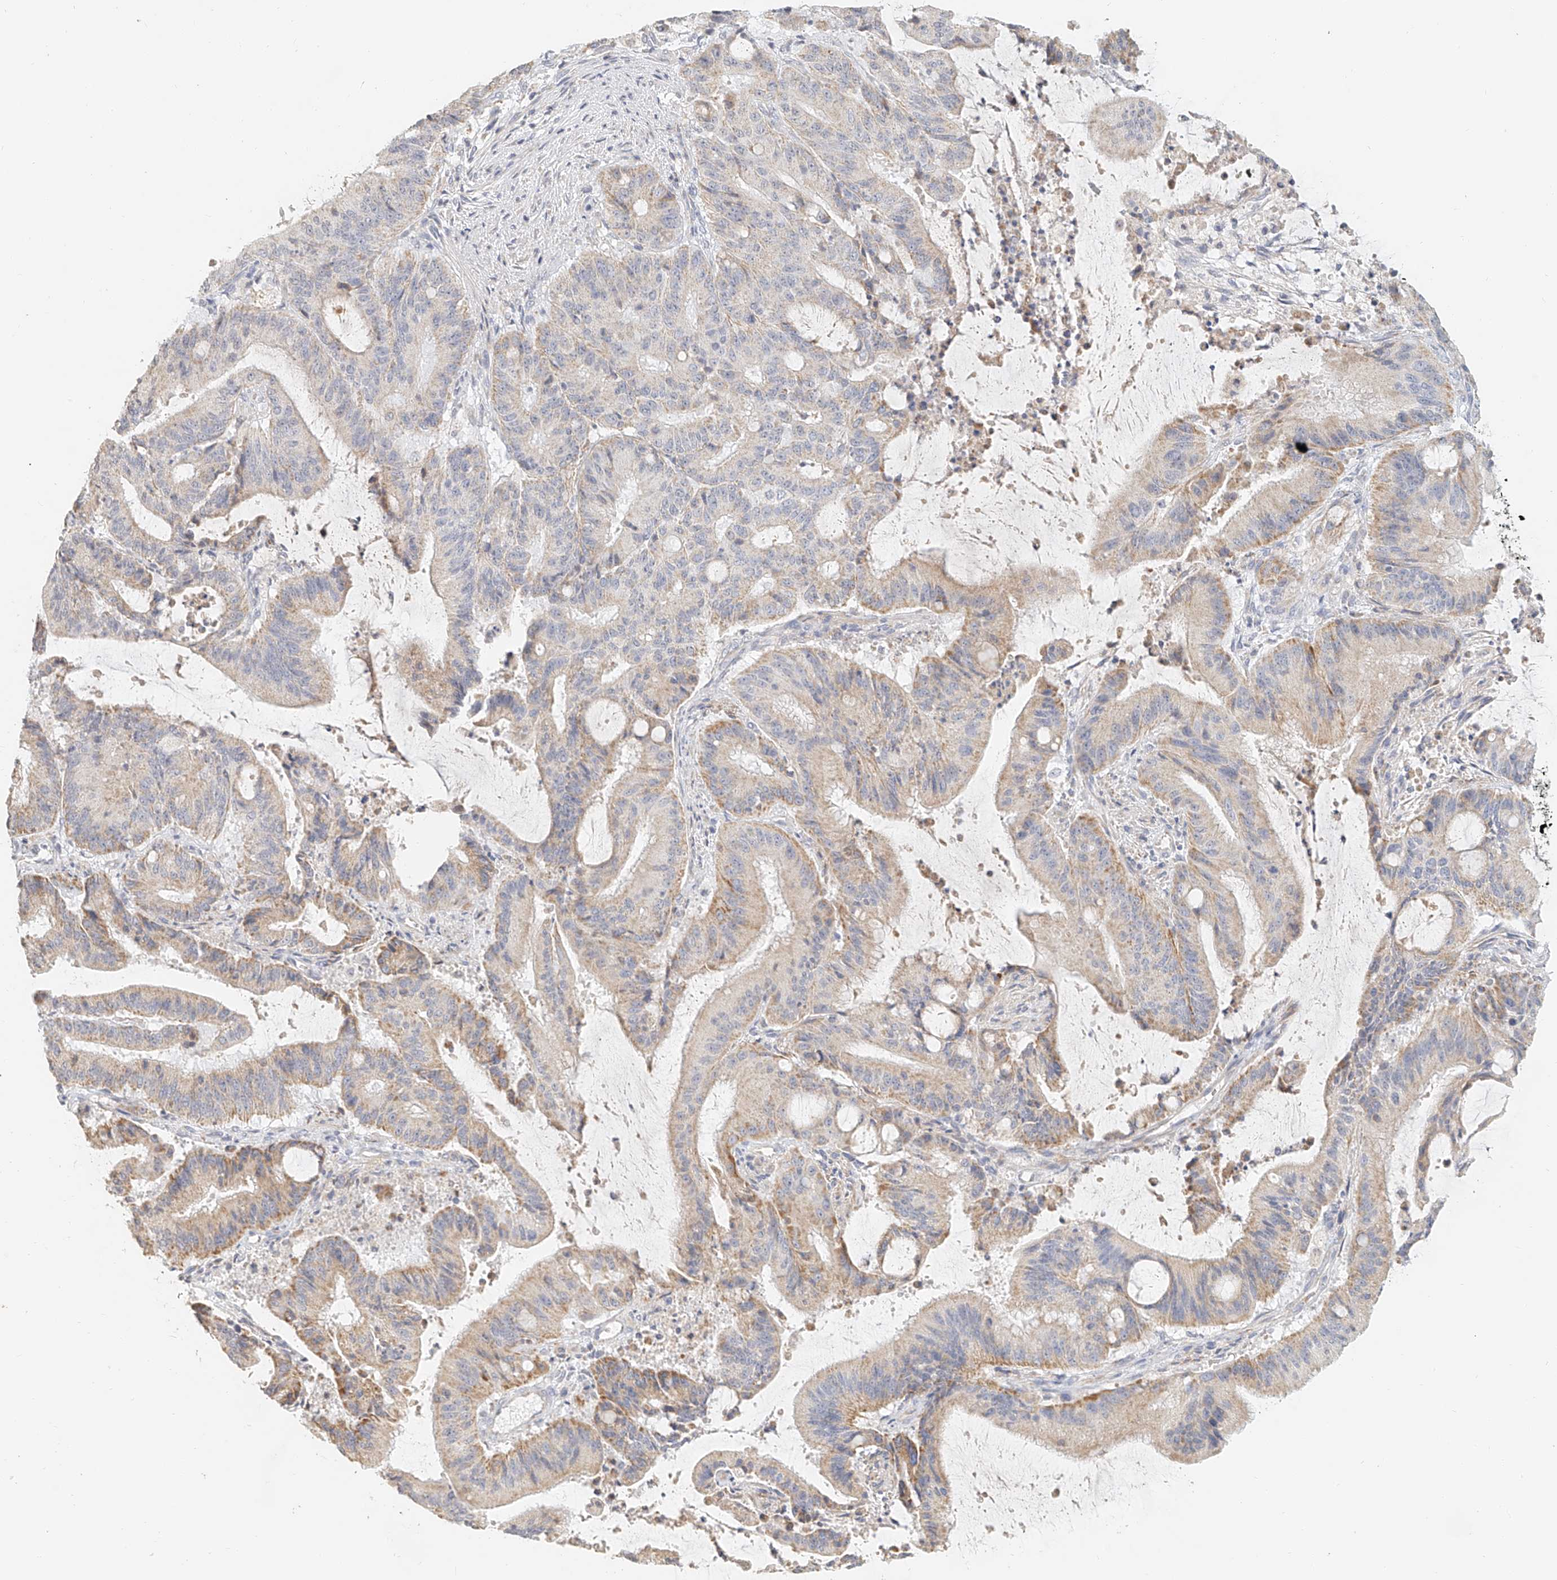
{"staining": {"intensity": "weak", "quantity": "25%-75%", "location": "cytoplasmic/membranous"}, "tissue": "liver cancer", "cell_type": "Tumor cells", "image_type": "cancer", "snomed": [{"axis": "morphology", "description": "Normal tissue, NOS"}, {"axis": "morphology", "description": "Cholangiocarcinoma"}, {"axis": "topography", "description": "Liver"}, {"axis": "topography", "description": "Peripheral nerve tissue"}], "caption": "Protein expression analysis of liver cancer (cholangiocarcinoma) displays weak cytoplasmic/membranous staining in about 25%-75% of tumor cells.", "gene": "CXorf58", "patient": {"sex": "female", "age": 73}}